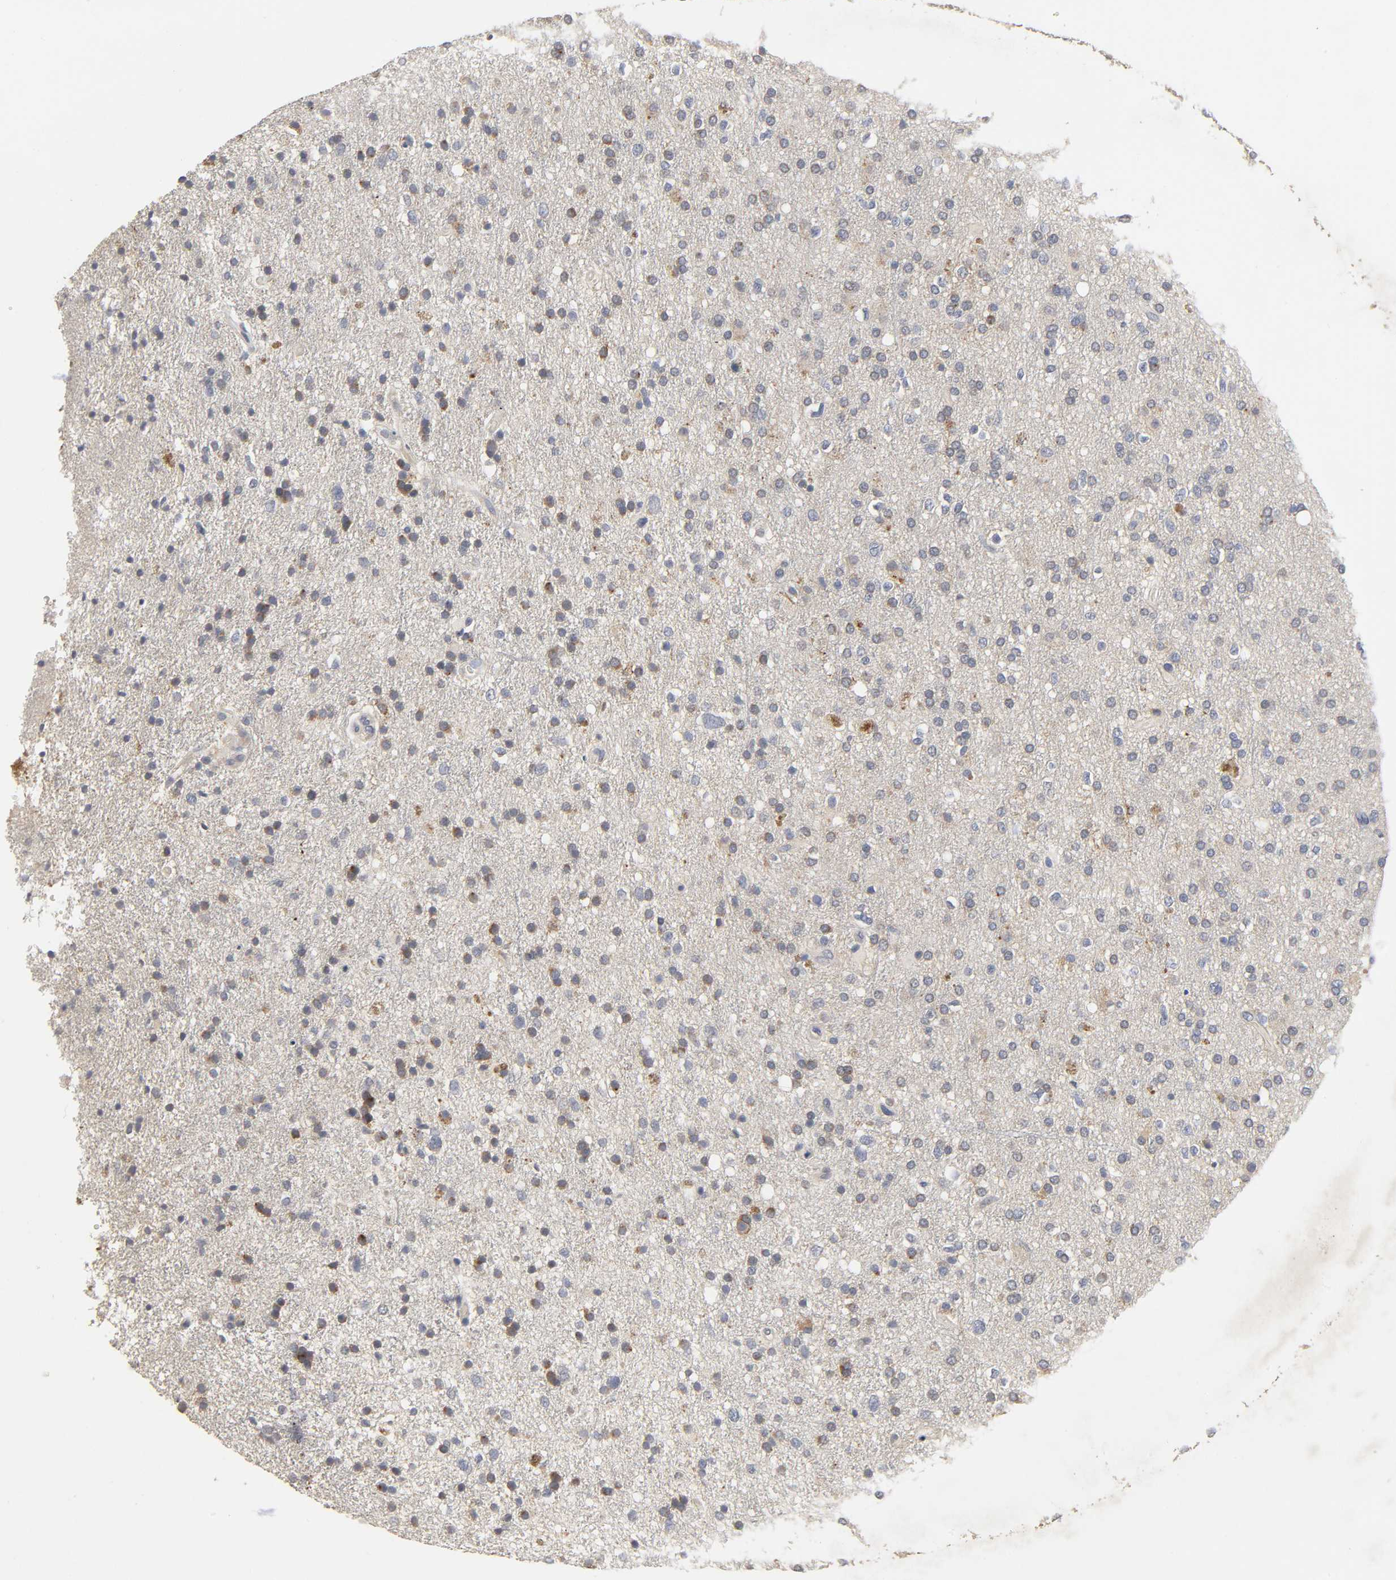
{"staining": {"intensity": "negative", "quantity": "none", "location": "none"}, "tissue": "glioma", "cell_type": "Tumor cells", "image_type": "cancer", "snomed": [{"axis": "morphology", "description": "Glioma, malignant, High grade"}, {"axis": "topography", "description": "Brain"}], "caption": "The image exhibits no significant expression in tumor cells of glioma.", "gene": "SLC10A2", "patient": {"sex": "male", "age": 33}}